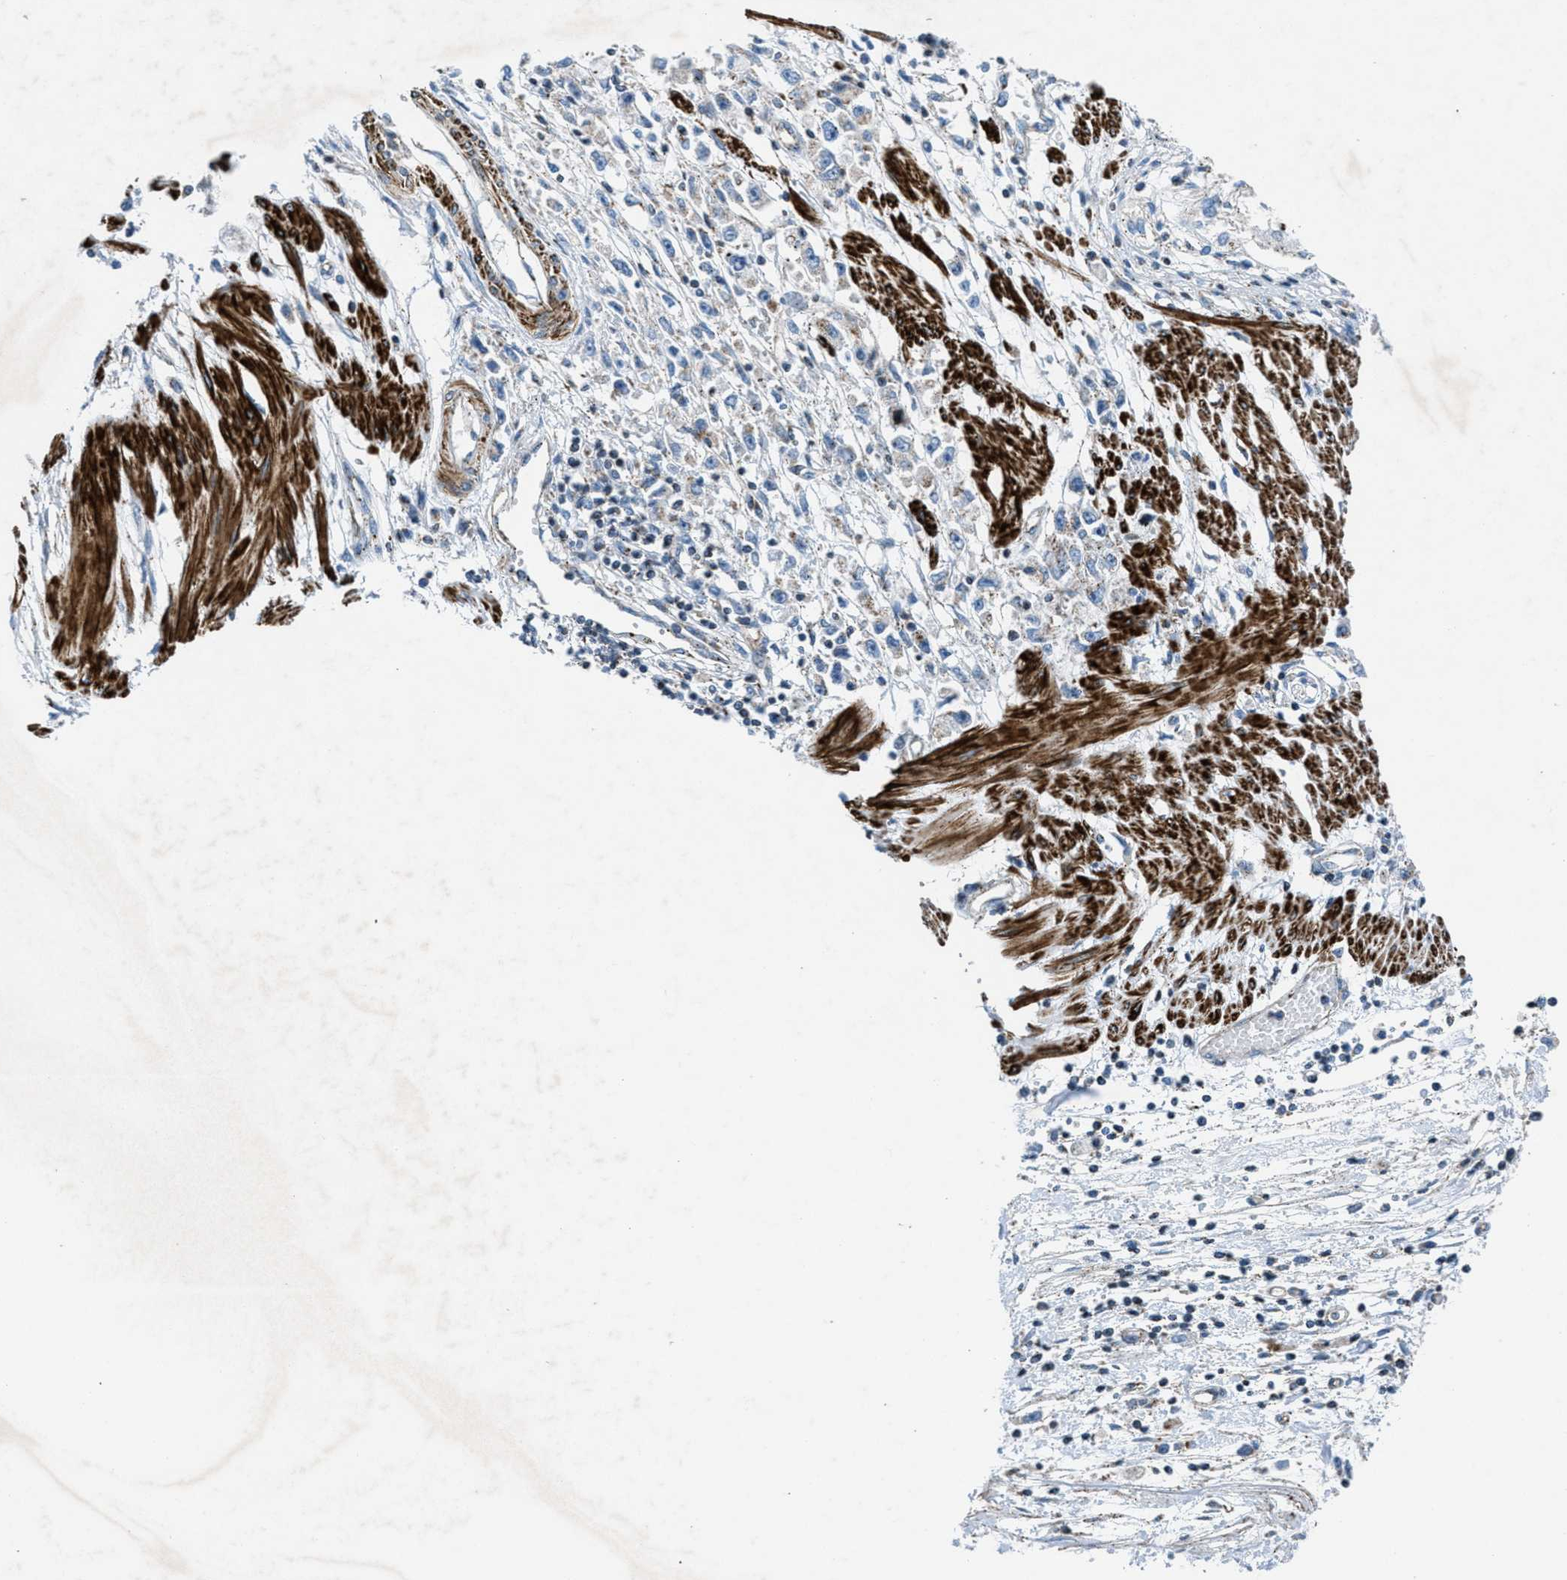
{"staining": {"intensity": "negative", "quantity": "none", "location": "none"}, "tissue": "stomach cancer", "cell_type": "Tumor cells", "image_type": "cancer", "snomed": [{"axis": "morphology", "description": "Adenocarcinoma, NOS"}, {"axis": "topography", "description": "Stomach"}], "caption": "Stomach adenocarcinoma was stained to show a protein in brown. There is no significant staining in tumor cells.", "gene": "MFSD13A", "patient": {"sex": "female", "age": 59}}